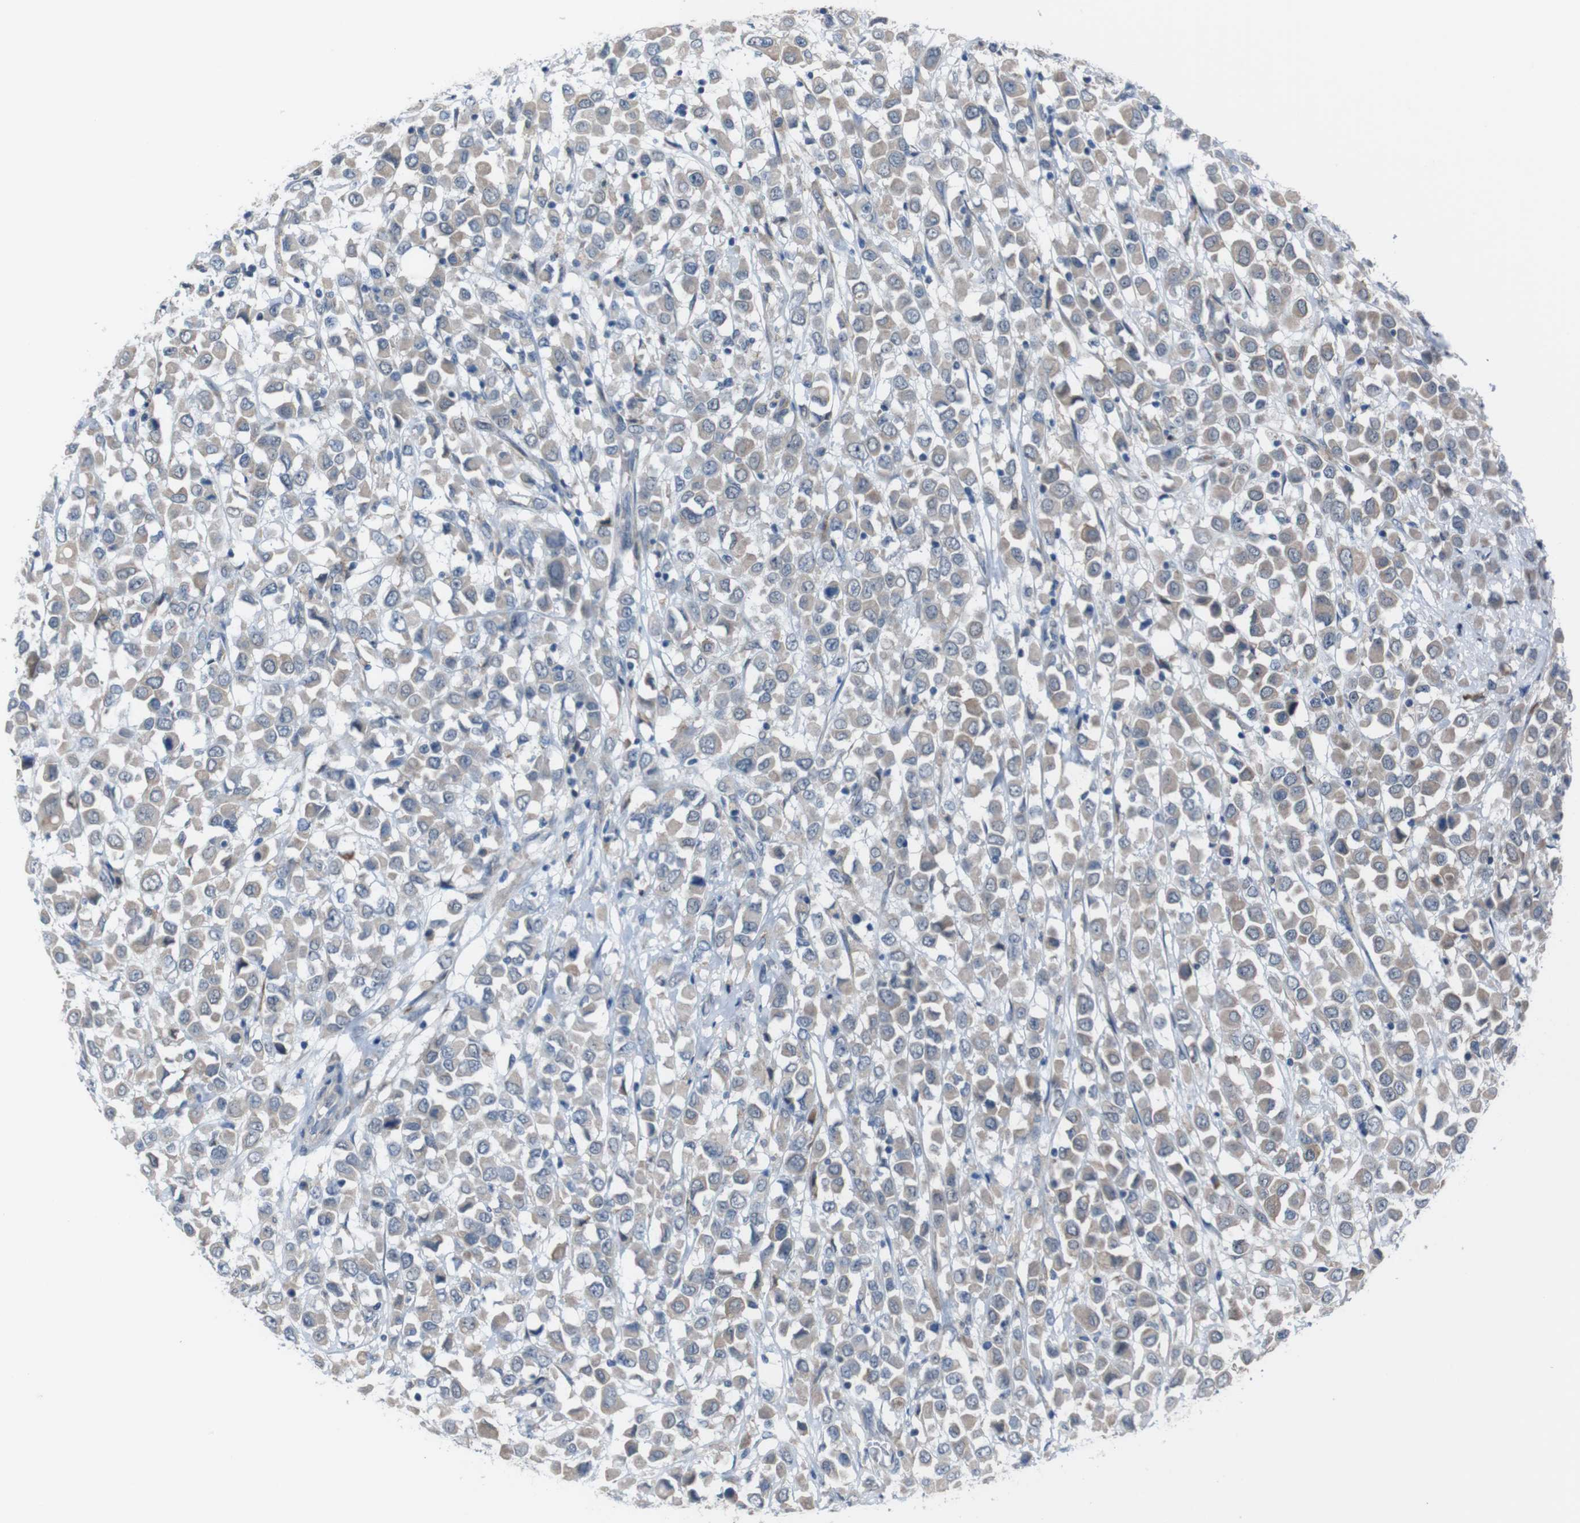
{"staining": {"intensity": "weak", "quantity": ">75%", "location": "cytoplasmic/membranous"}, "tissue": "breast cancer", "cell_type": "Tumor cells", "image_type": "cancer", "snomed": [{"axis": "morphology", "description": "Duct carcinoma"}, {"axis": "topography", "description": "Breast"}], "caption": "Immunohistochemistry (IHC) (DAB (3,3'-diaminobenzidine)) staining of human breast cancer (invasive ductal carcinoma) shows weak cytoplasmic/membranous protein expression in approximately >75% of tumor cells.", "gene": "CDH22", "patient": {"sex": "female", "age": 61}}